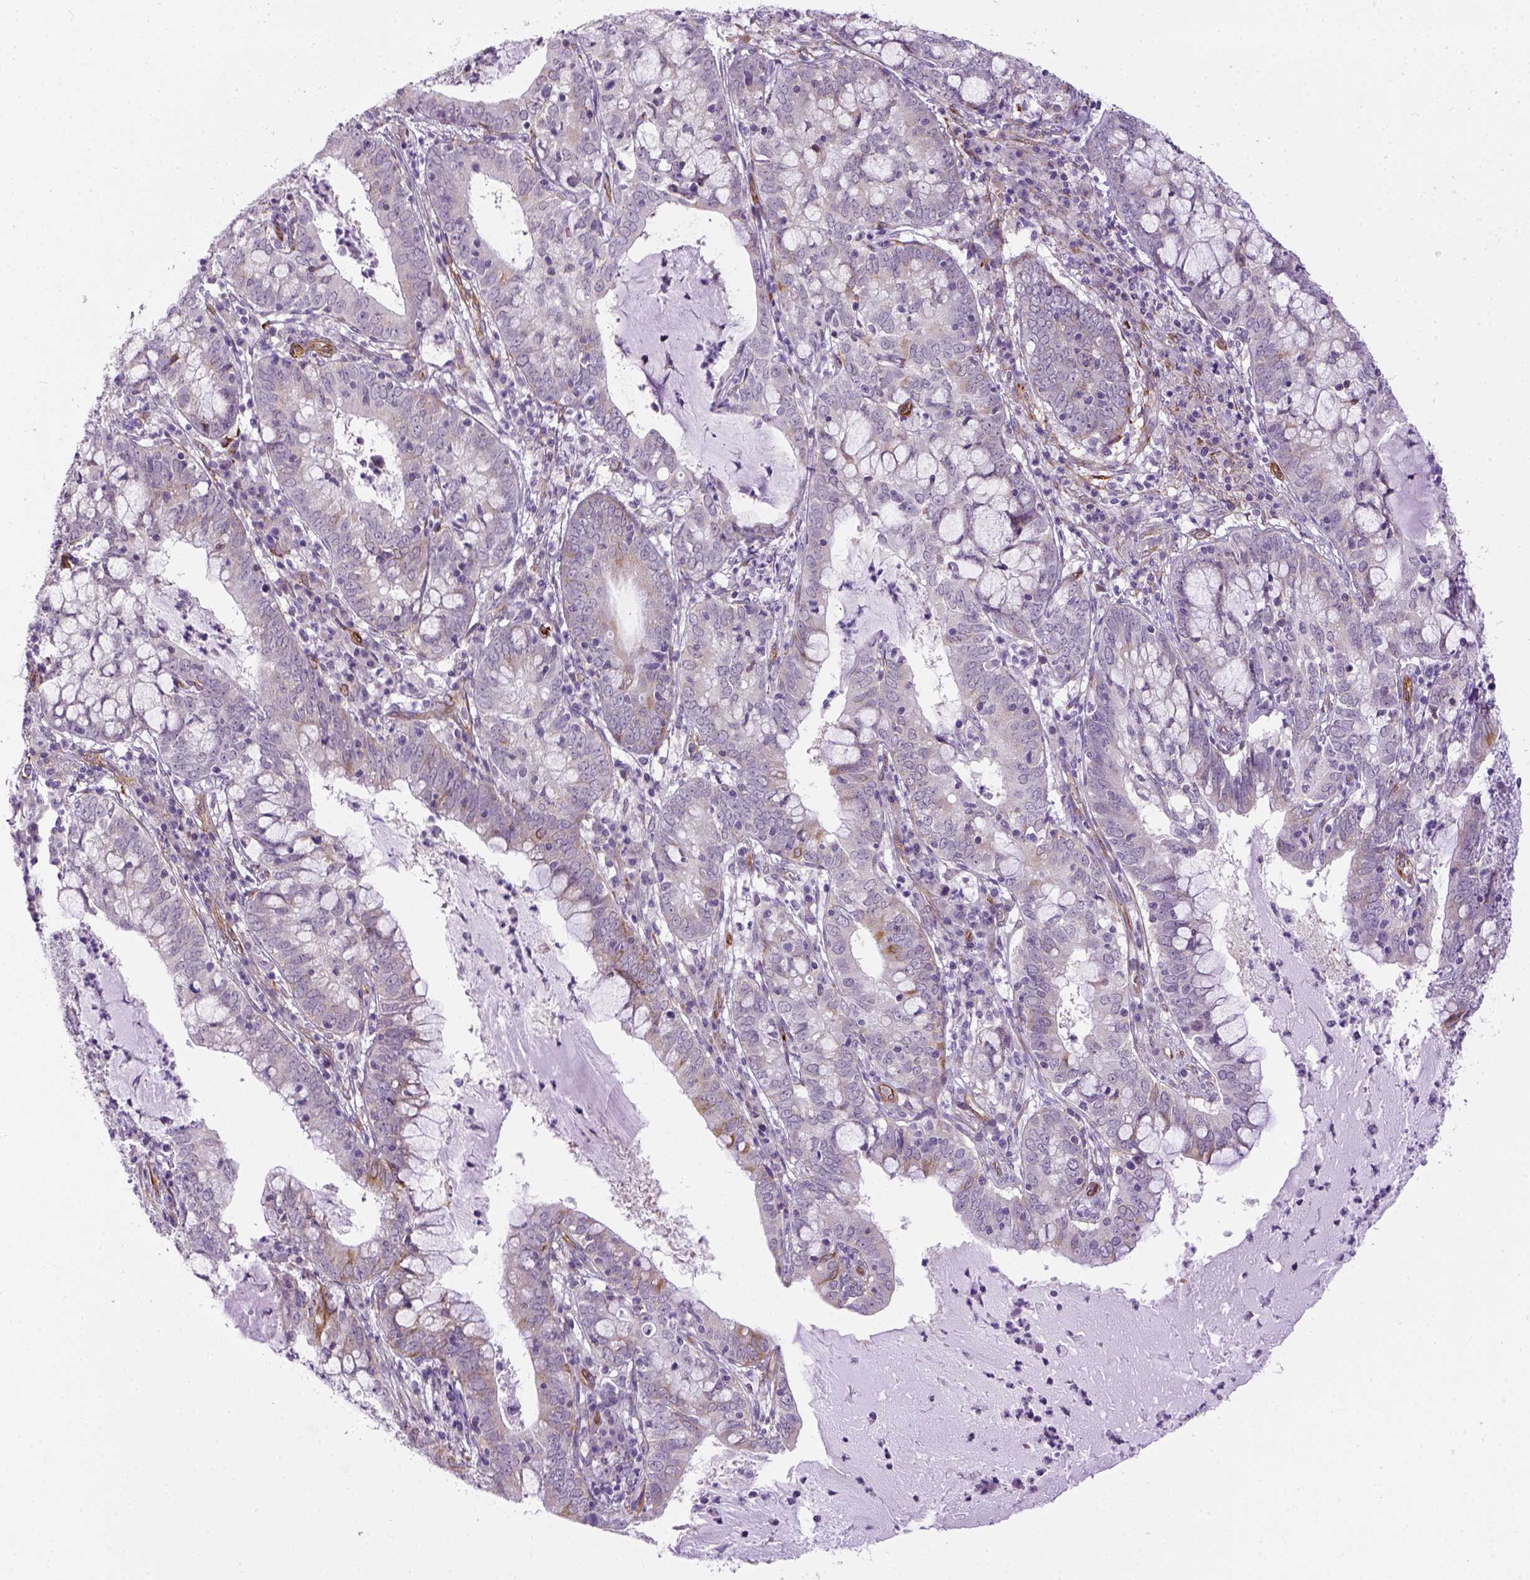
{"staining": {"intensity": "weak", "quantity": "<25%", "location": "cytoplasmic/membranous"}, "tissue": "cervical cancer", "cell_type": "Tumor cells", "image_type": "cancer", "snomed": [{"axis": "morphology", "description": "Adenocarcinoma, NOS"}, {"axis": "topography", "description": "Cervix"}], "caption": "Immunohistochemical staining of cervical adenocarcinoma reveals no significant positivity in tumor cells. The staining was performed using DAB (3,3'-diaminobenzidine) to visualize the protein expression in brown, while the nuclei were stained in blue with hematoxylin (Magnification: 20x).", "gene": "KAZN", "patient": {"sex": "female", "age": 40}}